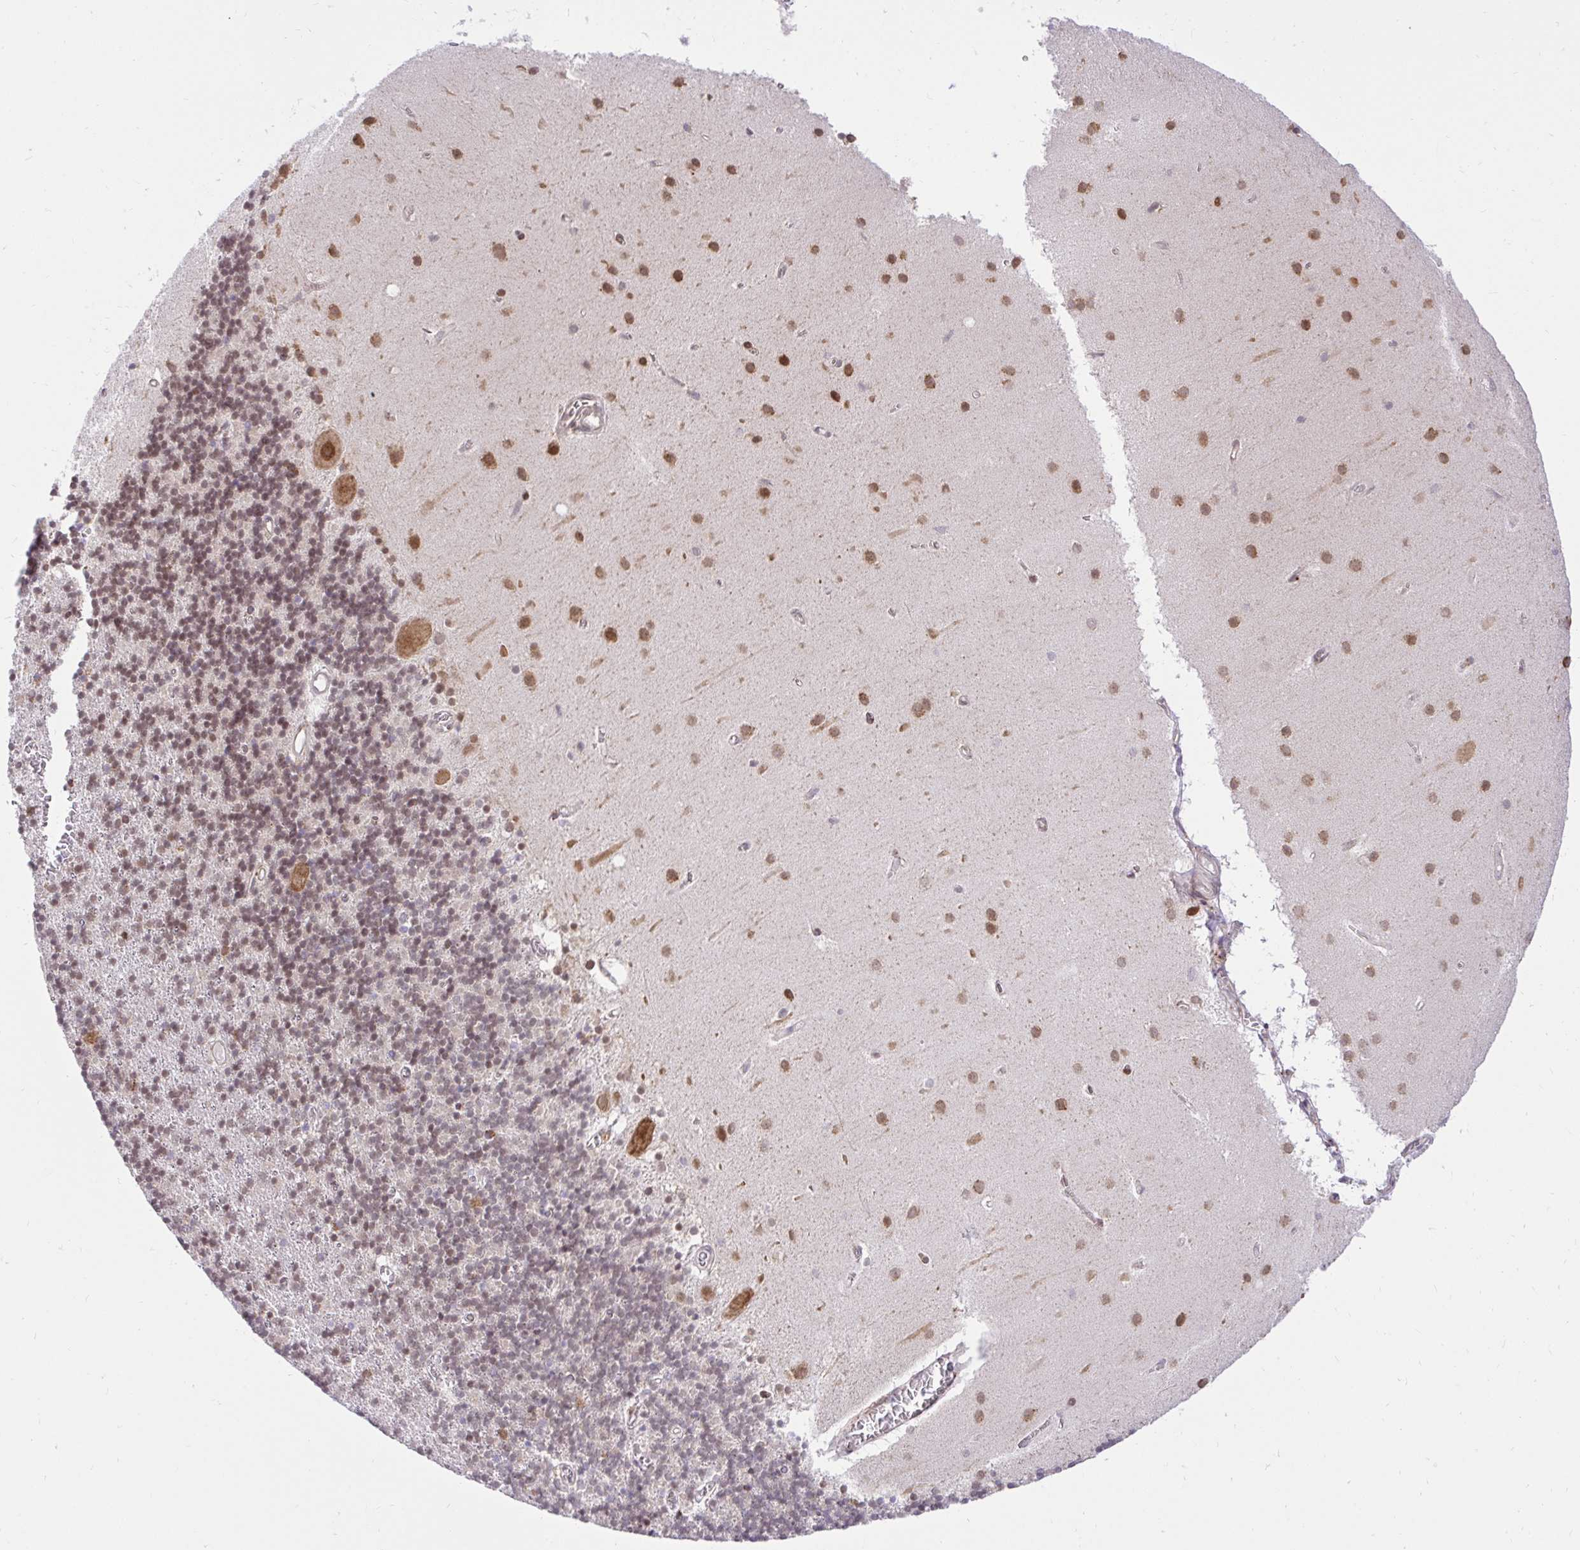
{"staining": {"intensity": "moderate", "quantity": "25%-75%", "location": "nuclear"}, "tissue": "cerebellum", "cell_type": "Cells in granular layer", "image_type": "normal", "snomed": [{"axis": "morphology", "description": "Normal tissue, NOS"}, {"axis": "topography", "description": "Cerebellum"}], "caption": "Cerebellum stained with immunohistochemistry (IHC) reveals moderate nuclear staining in approximately 25%-75% of cells in granular layer. (Stains: DAB in brown, nuclei in blue, Microscopy: brightfield microscopy at high magnification).", "gene": "NAALAD2", "patient": {"sex": "male", "age": 70}}